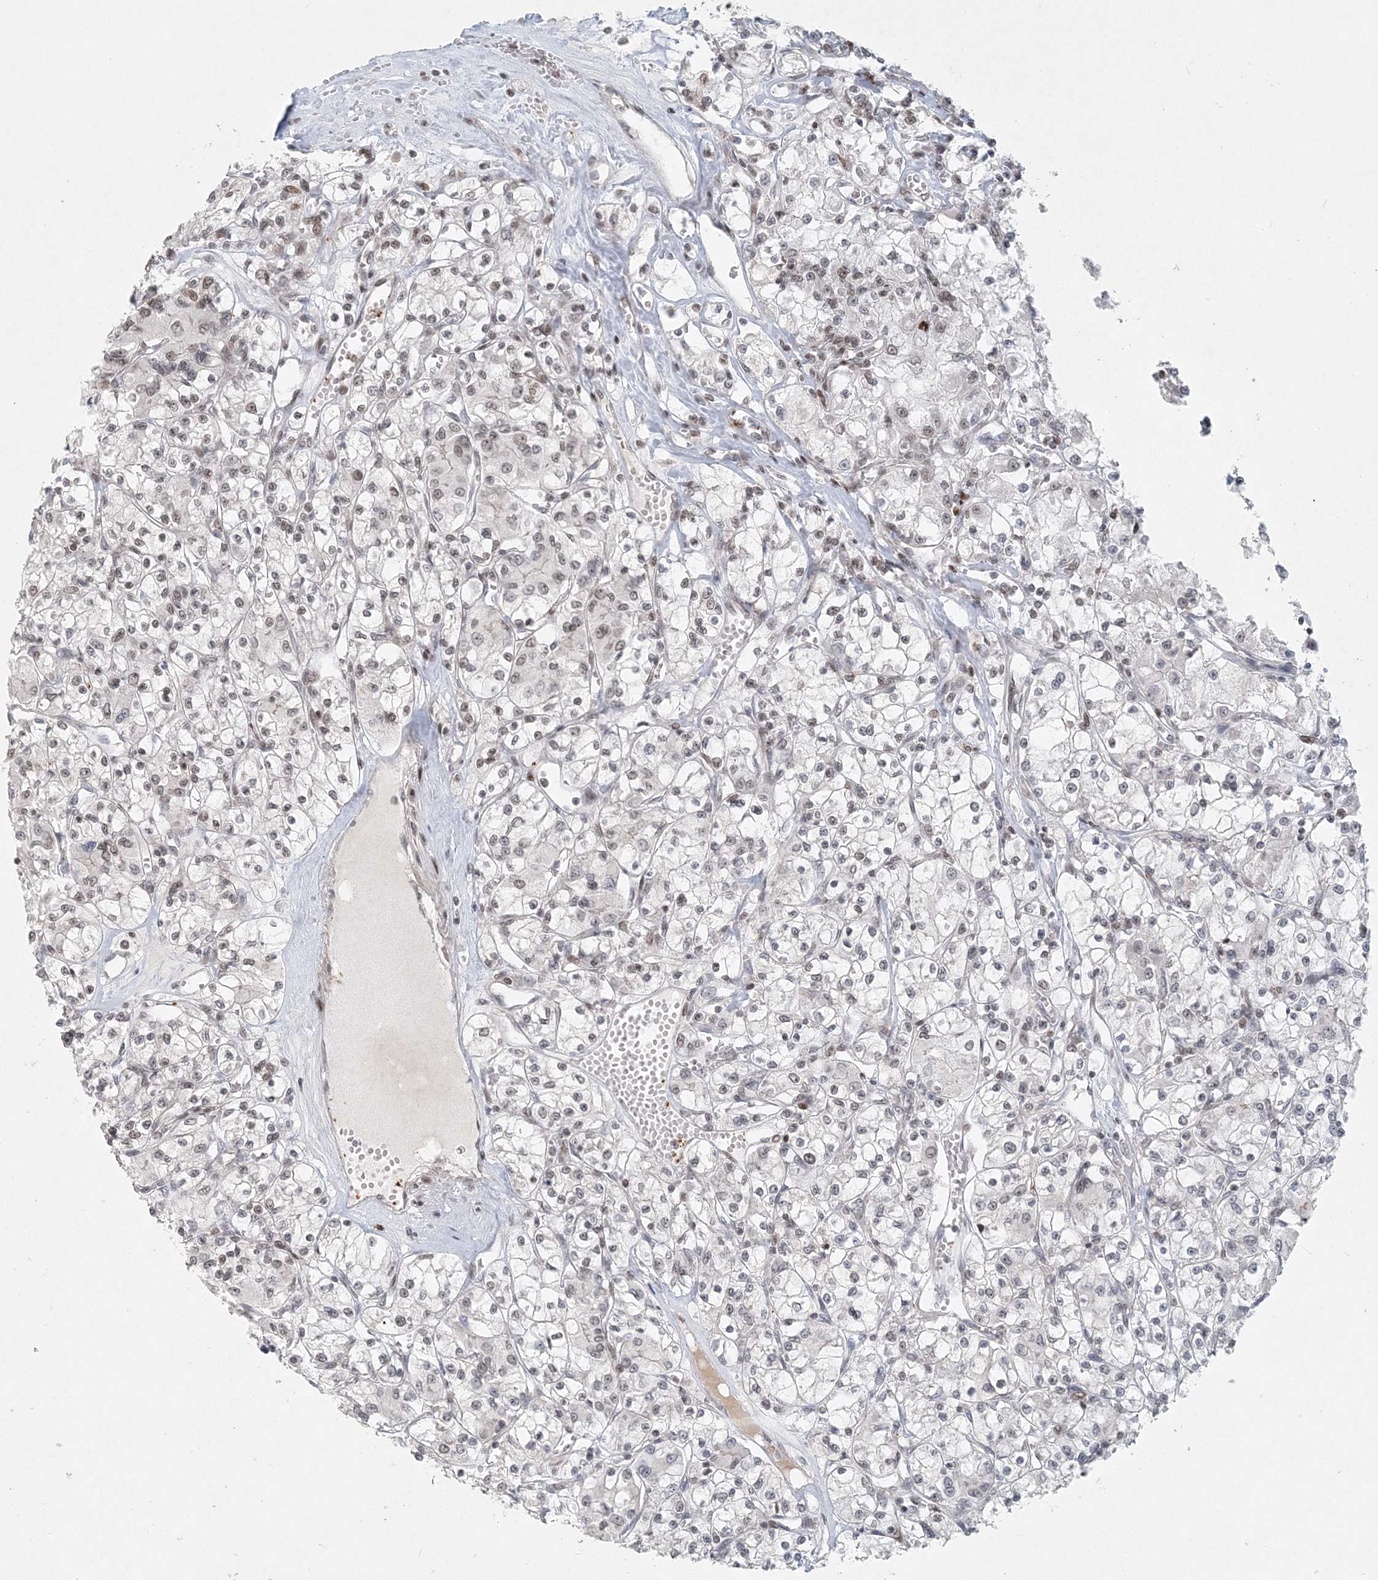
{"staining": {"intensity": "moderate", "quantity": "25%-75%", "location": "nuclear"}, "tissue": "renal cancer", "cell_type": "Tumor cells", "image_type": "cancer", "snomed": [{"axis": "morphology", "description": "Adenocarcinoma, NOS"}, {"axis": "topography", "description": "Kidney"}], "caption": "Human adenocarcinoma (renal) stained for a protein (brown) exhibits moderate nuclear positive positivity in approximately 25%-75% of tumor cells.", "gene": "BAZ1B", "patient": {"sex": "female", "age": 59}}